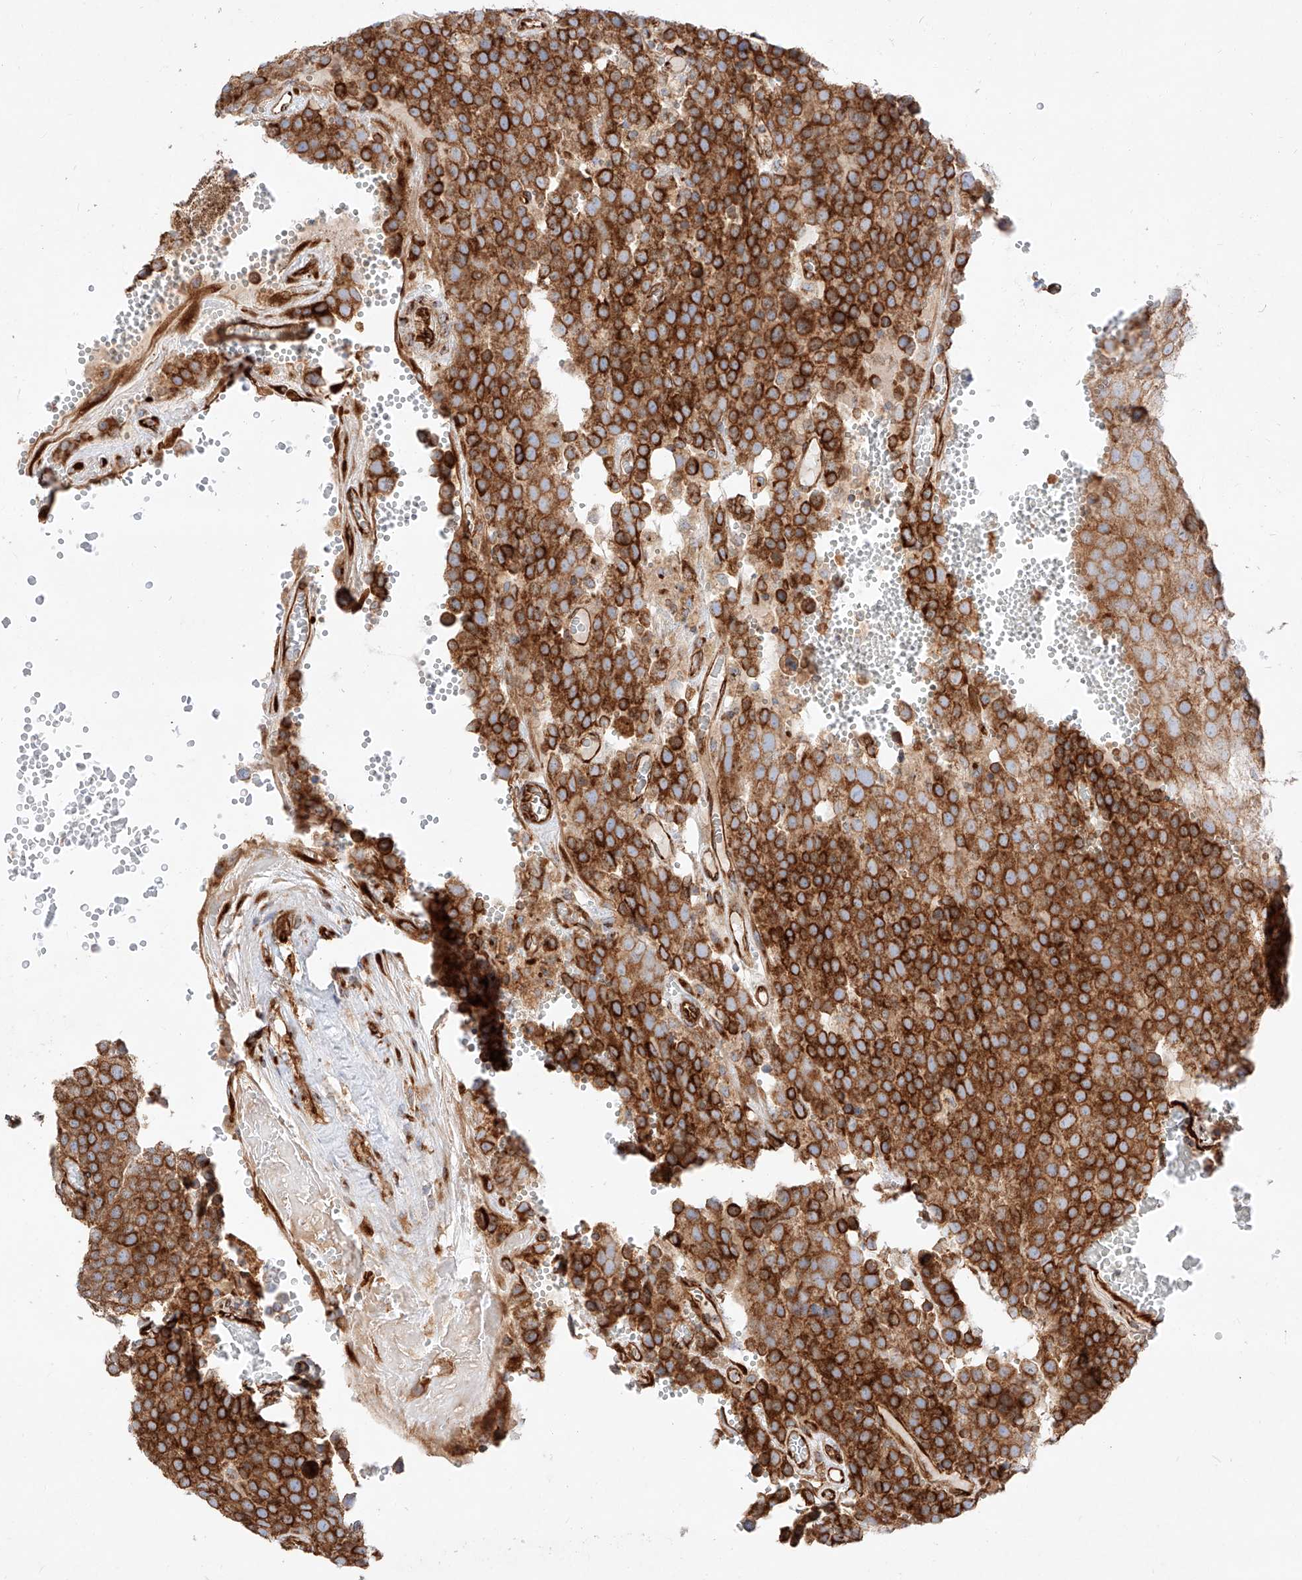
{"staining": {"intensity": "strong", "quantity": ">75%", "location": "cytoplasmic/membranous"}, "tissue": "testis cancer", "cell_type": "Tumor cells", "image_type": "cancer", "snomed": [{"axis": "morphology", "description": "Seminoma, NOS"}, {"axis": "topography", "description": "Testis"}], "caption": "This image displays testis cancer (seminoma) stained with IHC to label a protein in brown. The cytoplasmic/membranous of tumor cells show strong positivity for the protein. Nuclei are counter-stained blue.", "gene": "CSGALNACT2", "patient": {"sex": "male", "age": 71}}